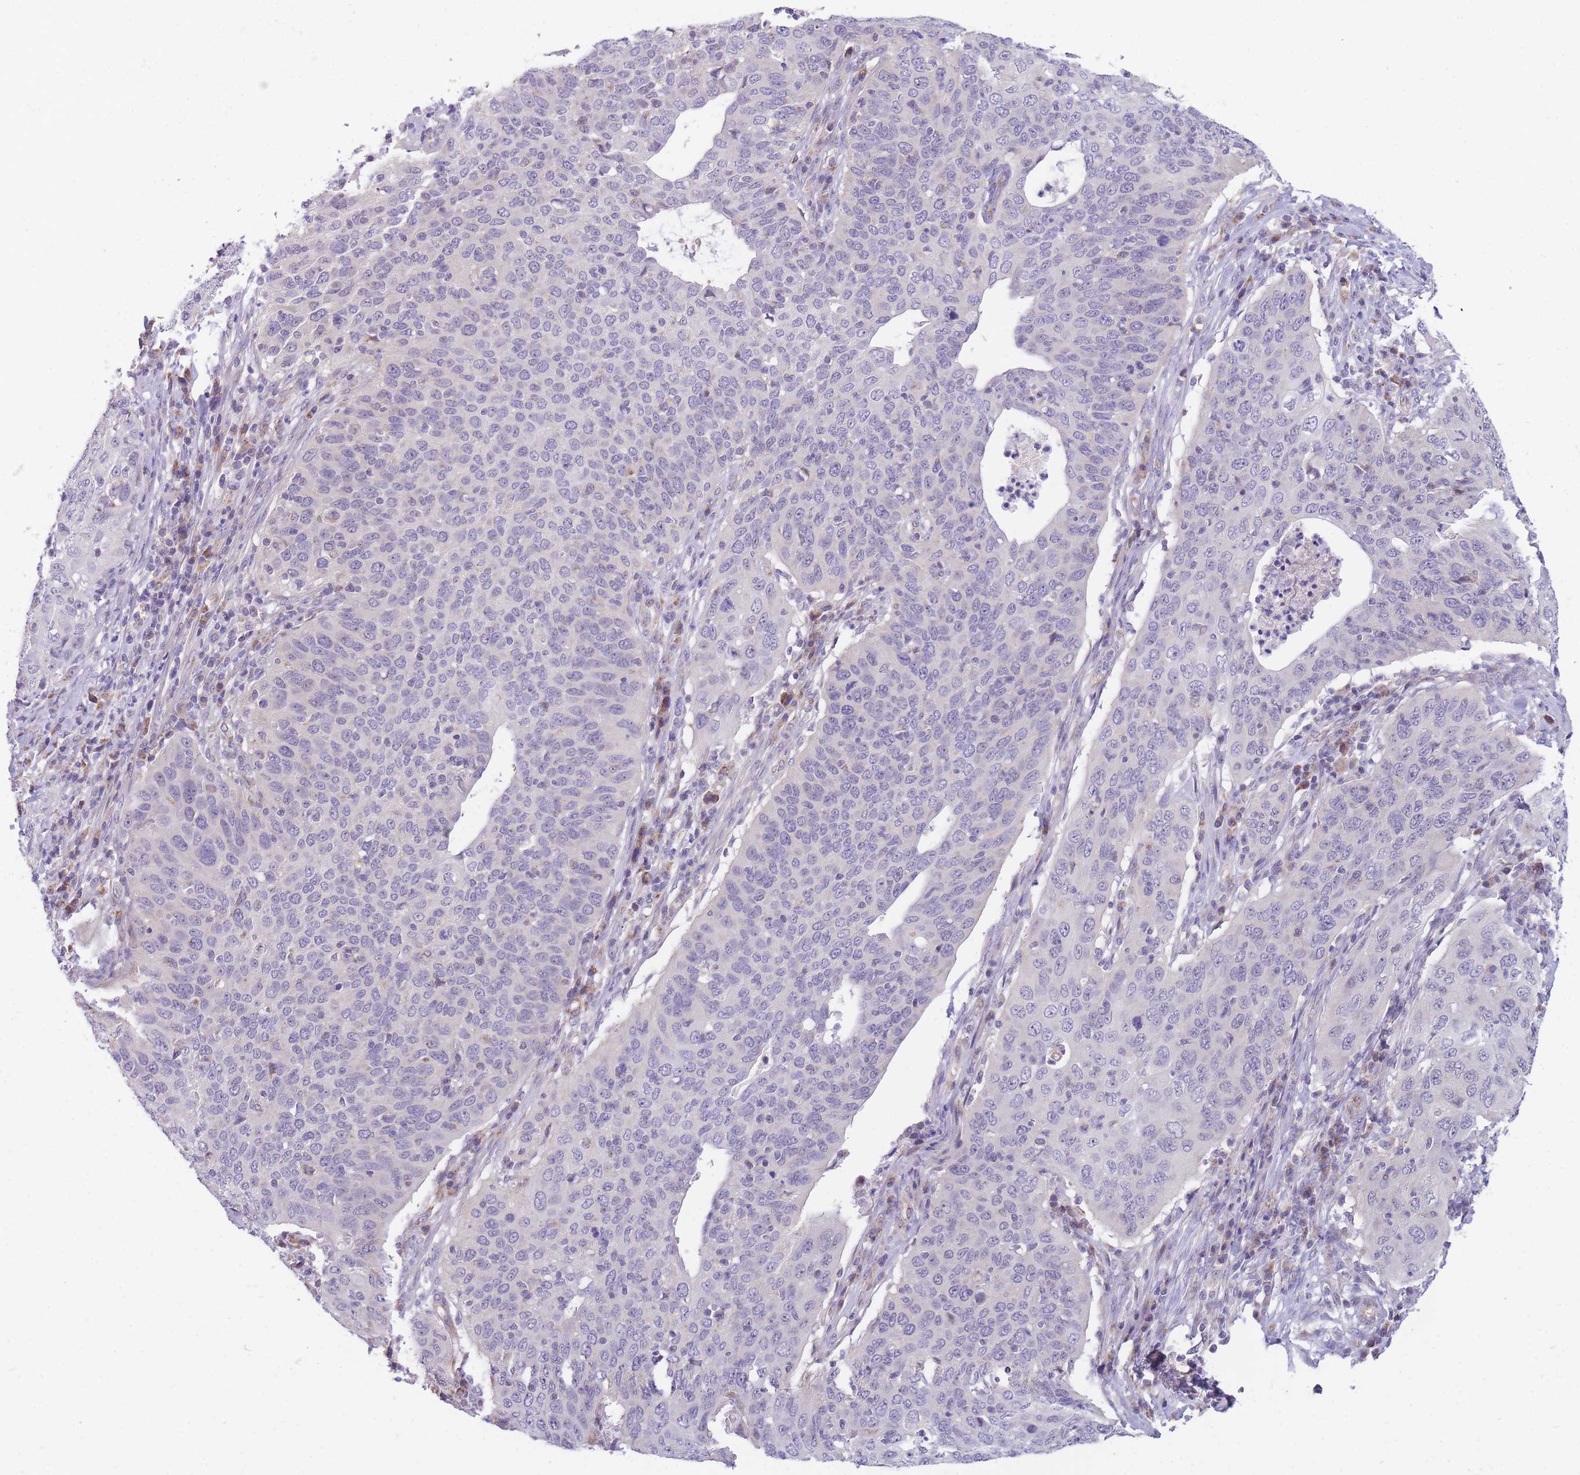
{"staining": {"intensity": "negative", "quantity": "none", "location": "none"}, "tissue": "cervical cancer", "cell_type": "Tumor cells", "image_type": "cancer", "snomed": [{"axis": "morphology", "description": "Squamous cell carcinoma, NOS"}, {"axis": "topography", "description": "Cervix"}], "caption": "Immunohistochemistry micrograph of cervical squamous cell carcinoma stained for a protein (brown), which shows no expression in tumor cells. (IHC, brightfield microscopy, high magnification).", "gene": "DDX49", "patient": {"sex": "female", "age": 36}}